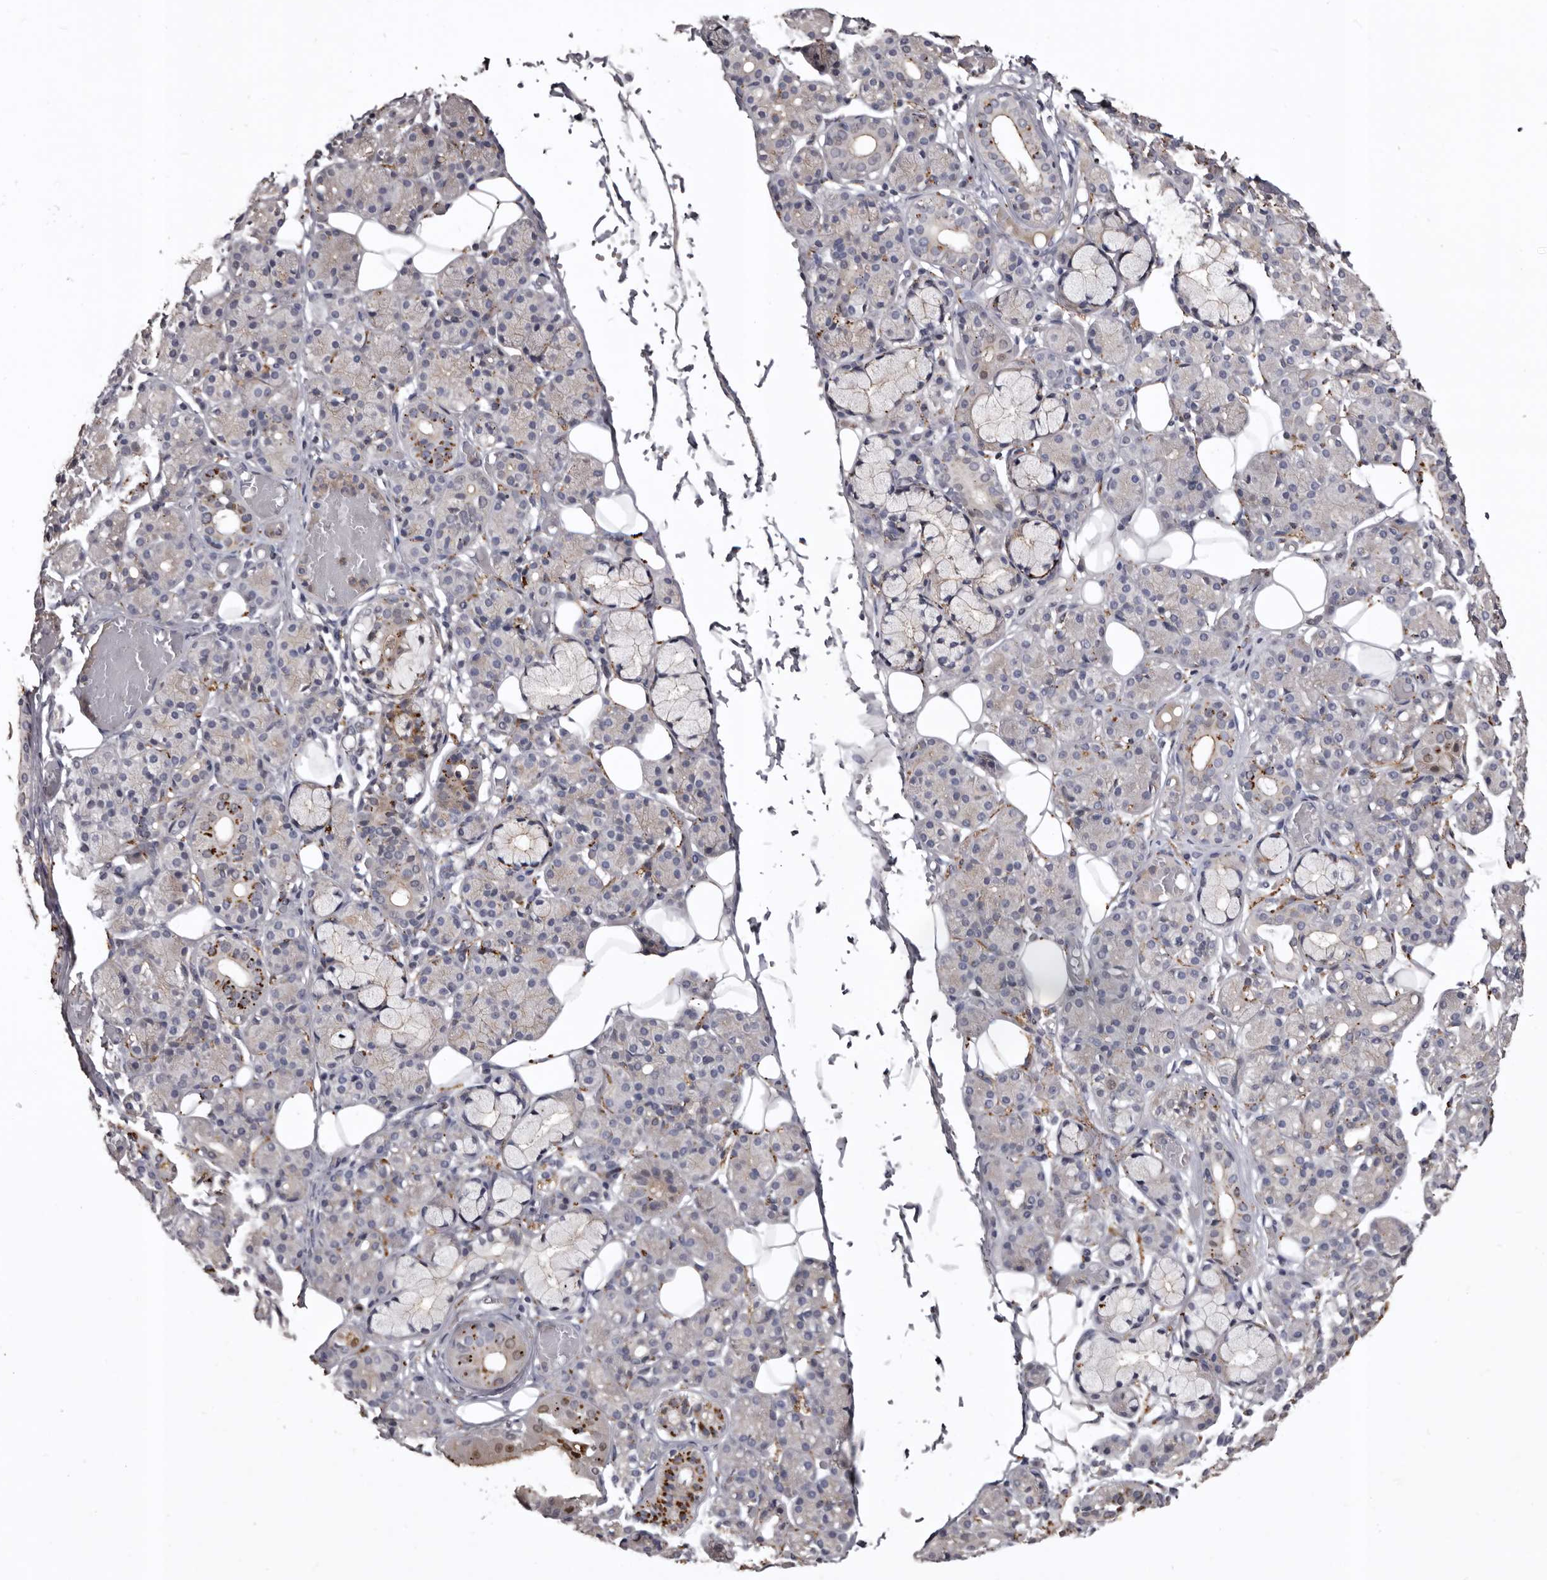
{"staining": {"intensity": "moderate", "quantity": "<25%", "location": "cytoplasmic/membranous"}, "tissue": "salivary gland", "cell_type": "Glandular cells", "image_type": "normal", "snomed": [{"axis": "morphology", "description": "Normal tissue, NOS"}, {"axis": "topography", "description": "Salivary gland"}], "caption": "Immunohistochemistry (DAB) staining of normal salivary gland demonstrates moderate cytoplasmic/membranous protein expression in approximately <25% of glandular cells. (DAB = brown stain, brightfield microscopy at high magnification).", "gene": "SLC10A4", "patient": {"sex": "male", "age": 63}}